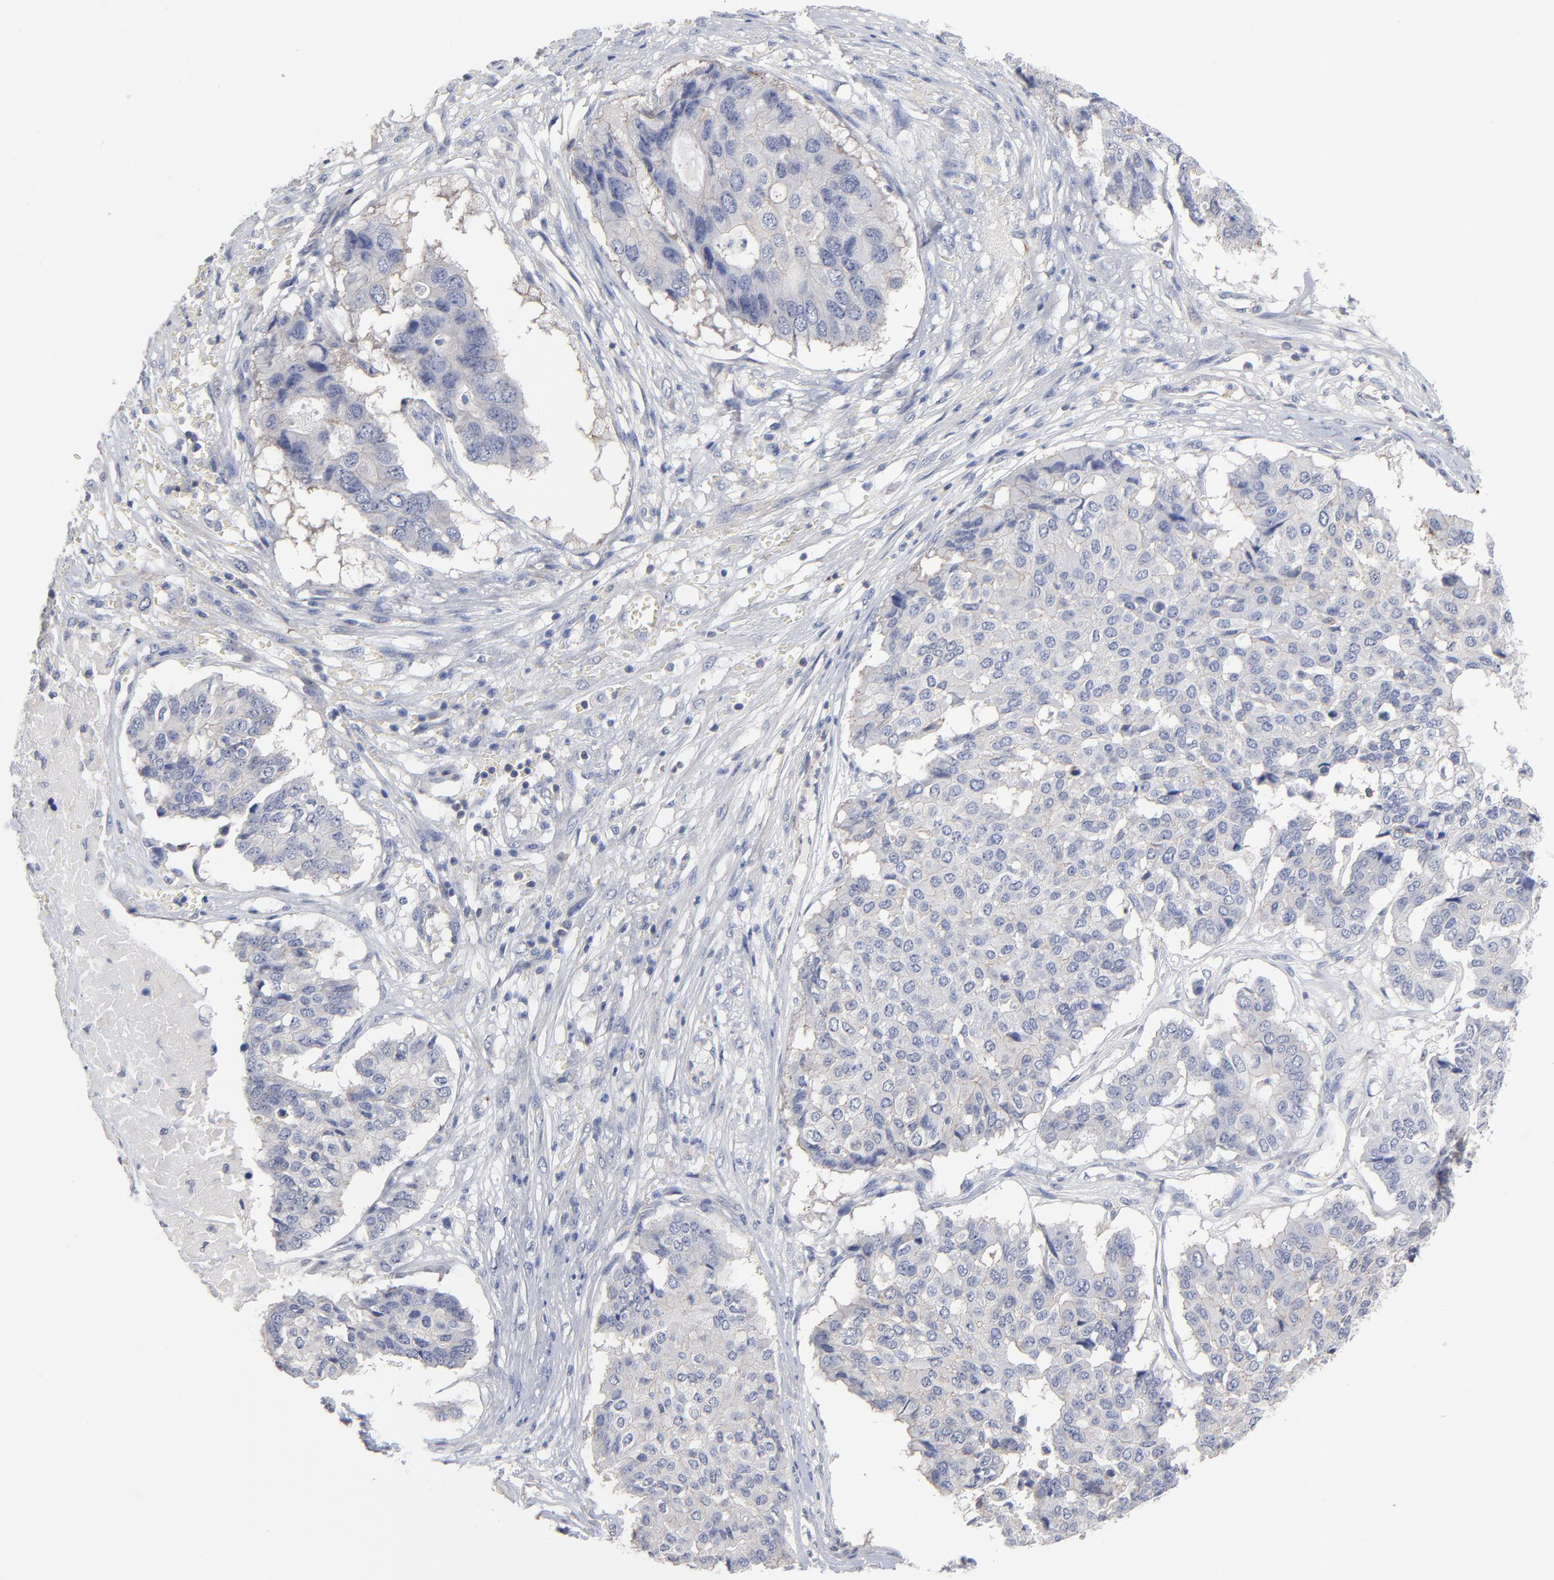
{"staining": {"intensity": "weak", "quantity": "<25%", "location": "cytoplasmic/membranous"}, "tissue": "pancreatic cancer", "cell_type": "Tumor cells", "image_type": "cancer", "snomed": [{"axis": "morphology", "description": "Adenocarcinoma, NOS"}, {"axis": "topography", "description": "Pancreas"}], "caption": "IHC photomicrograph of pancreatic cancer stained for a protein (brown), which exhibits no positivity in tumor cells.", "gene": "PDLIM2", "patient": {"sex": "male", "age": 50}}